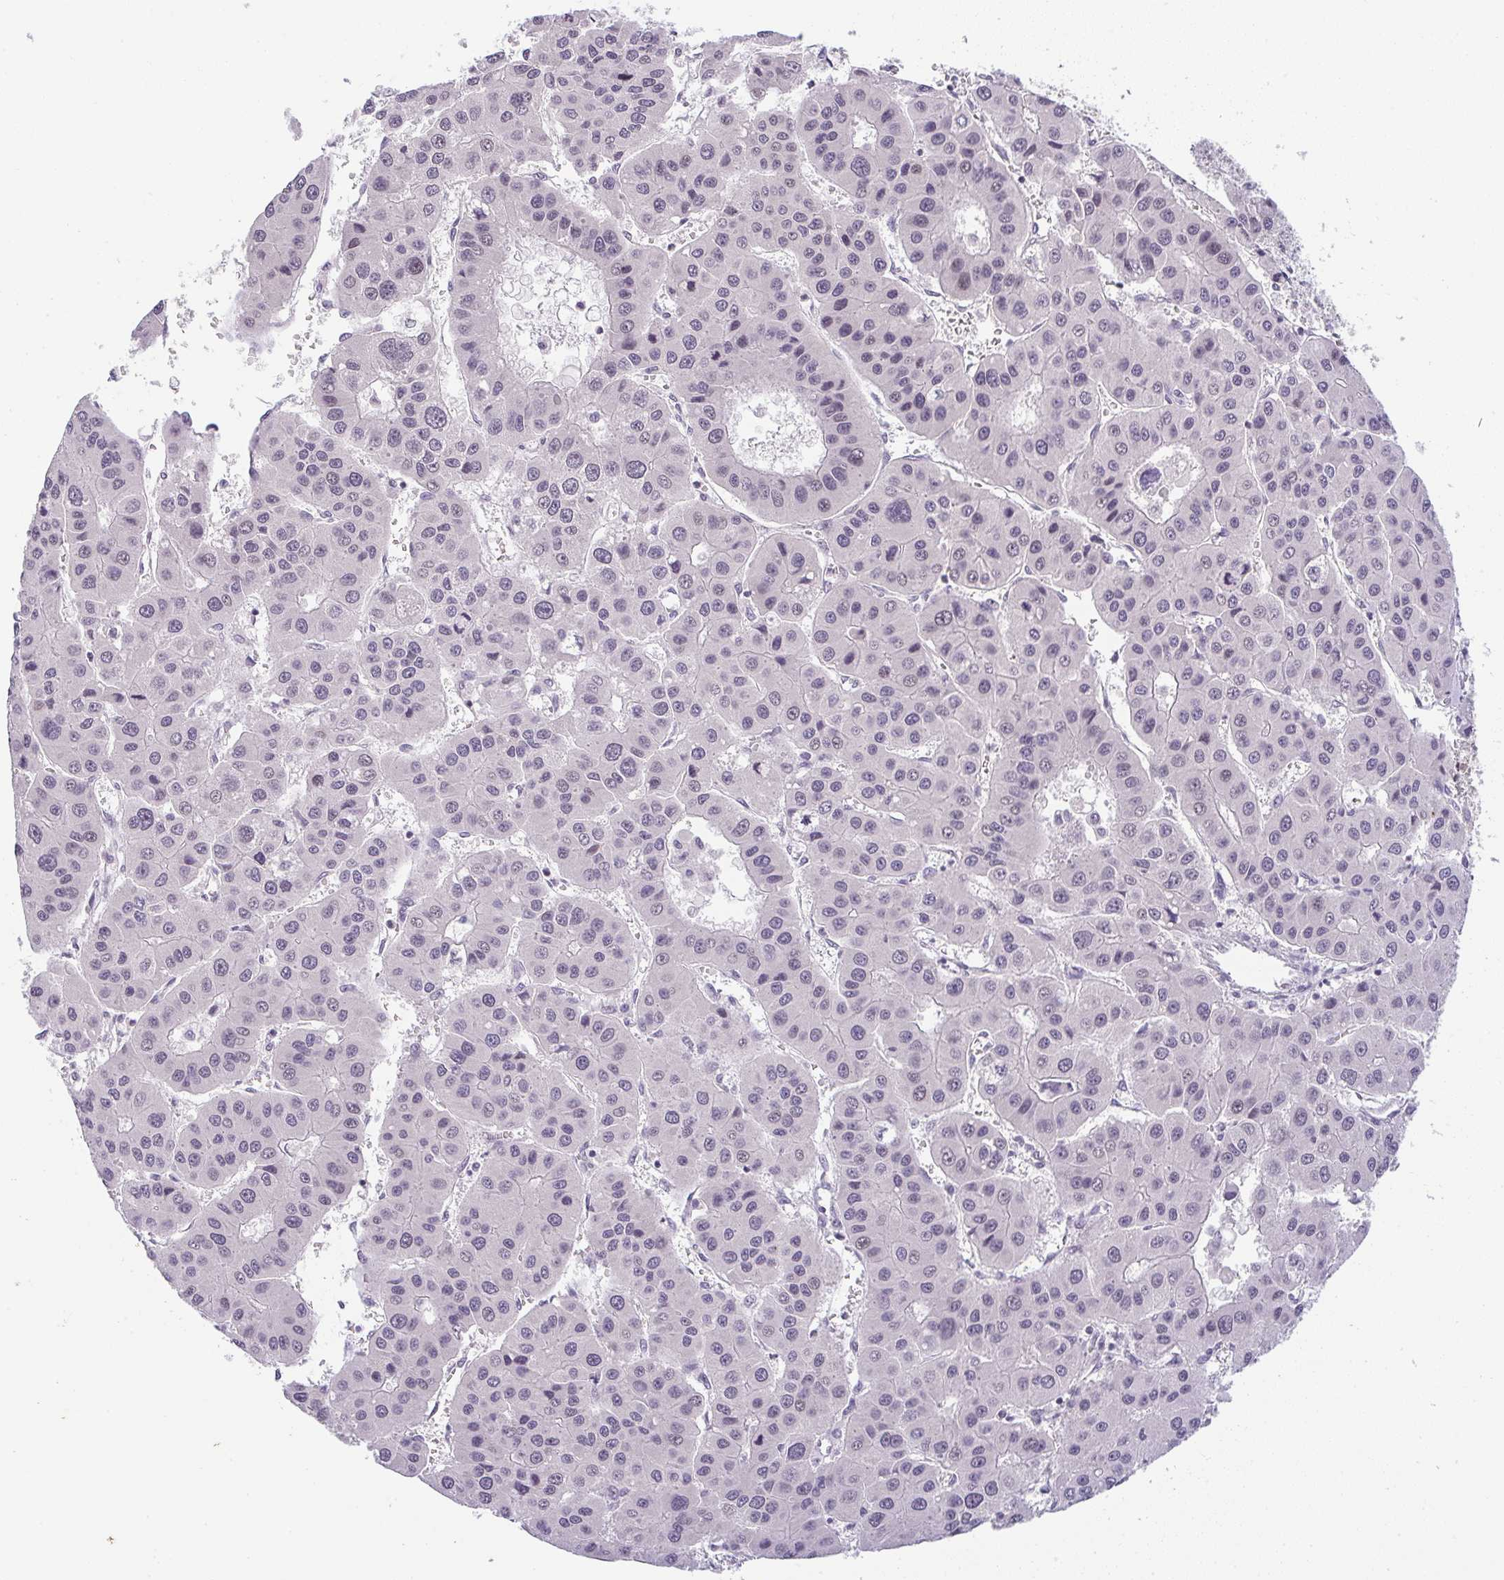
{"staining": {"intensity": "negative", "quantity": "none", "location": "none"}, "tissue": "liver cancer", "cell_type": "Tumor cells", "image_type": "cancer", "snomed": [{"axis": "morphology", "description": "Carcinoma, Hepatocellular, NOS"}, {"axis": "topography", "description": "Liver"}], "caption": "Liver cancer was stained to show a protein in brown. There is no significant staining in tumor cells. Nuclei are stained in blue.", "gene": "CACNA1S", "patient": {"sex": "male", "age": 73}}